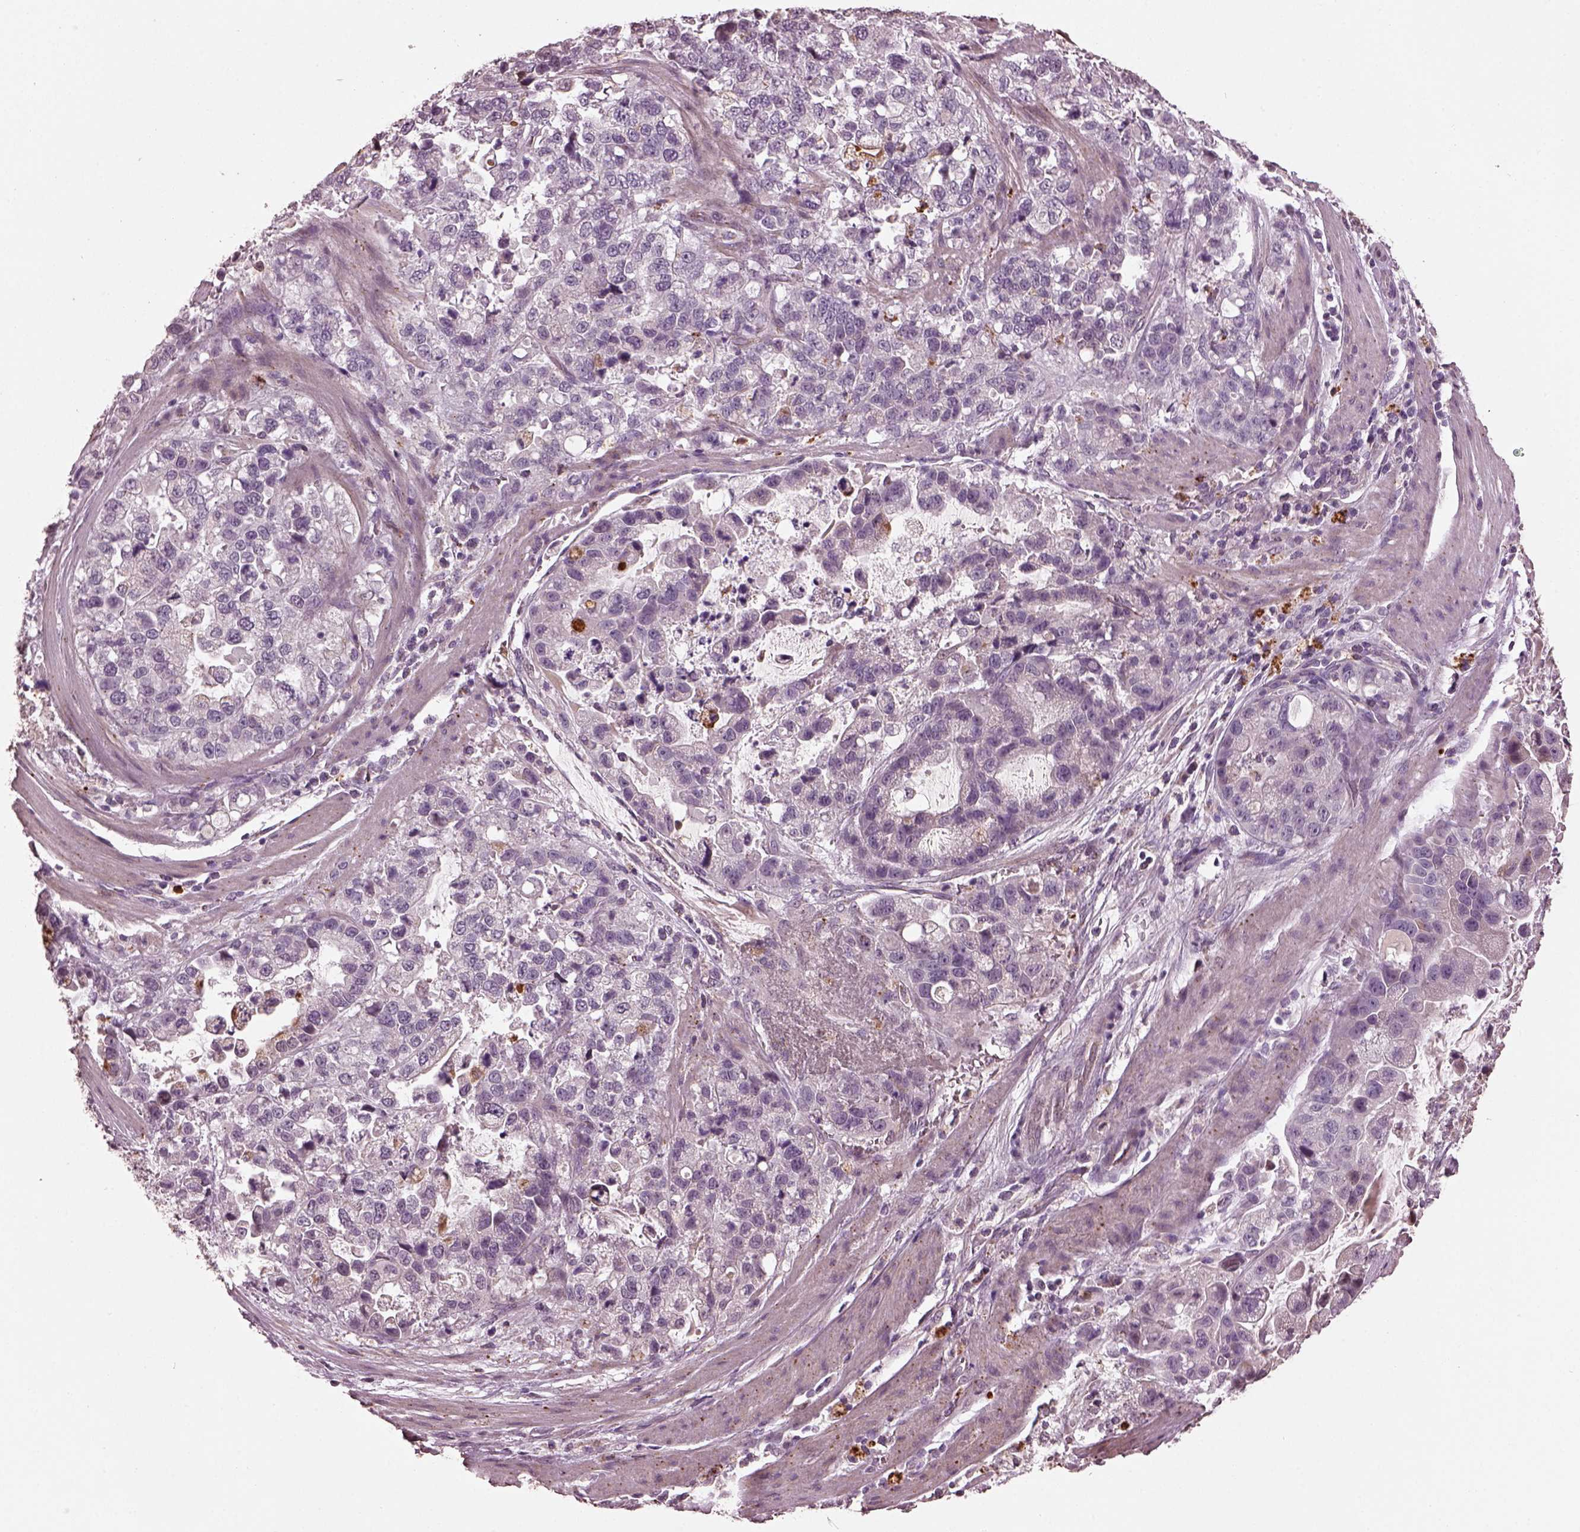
{"staining": {"intensity": "negative", "quantity": "none", "location": "none"}, "tissue": "stomach cancer", "cell_type": "Tumor cells", "image_type": "cancer", "snomed": [{"axis": "morphology", "description": "Adenocarcinoma, NOS"}, {"axis": "topography", "description": "Stomach"}], "caption": "This photomicrograph is of stomach cancer (adenocarcinoma) stained with immunohistochemistry (IHC) to label a protein in brown with the nuclei are counter-stained blue. There is no expression in tumor cells.", "gene": "RUFY3", "patient": {"sex": "male", "age": 59}}